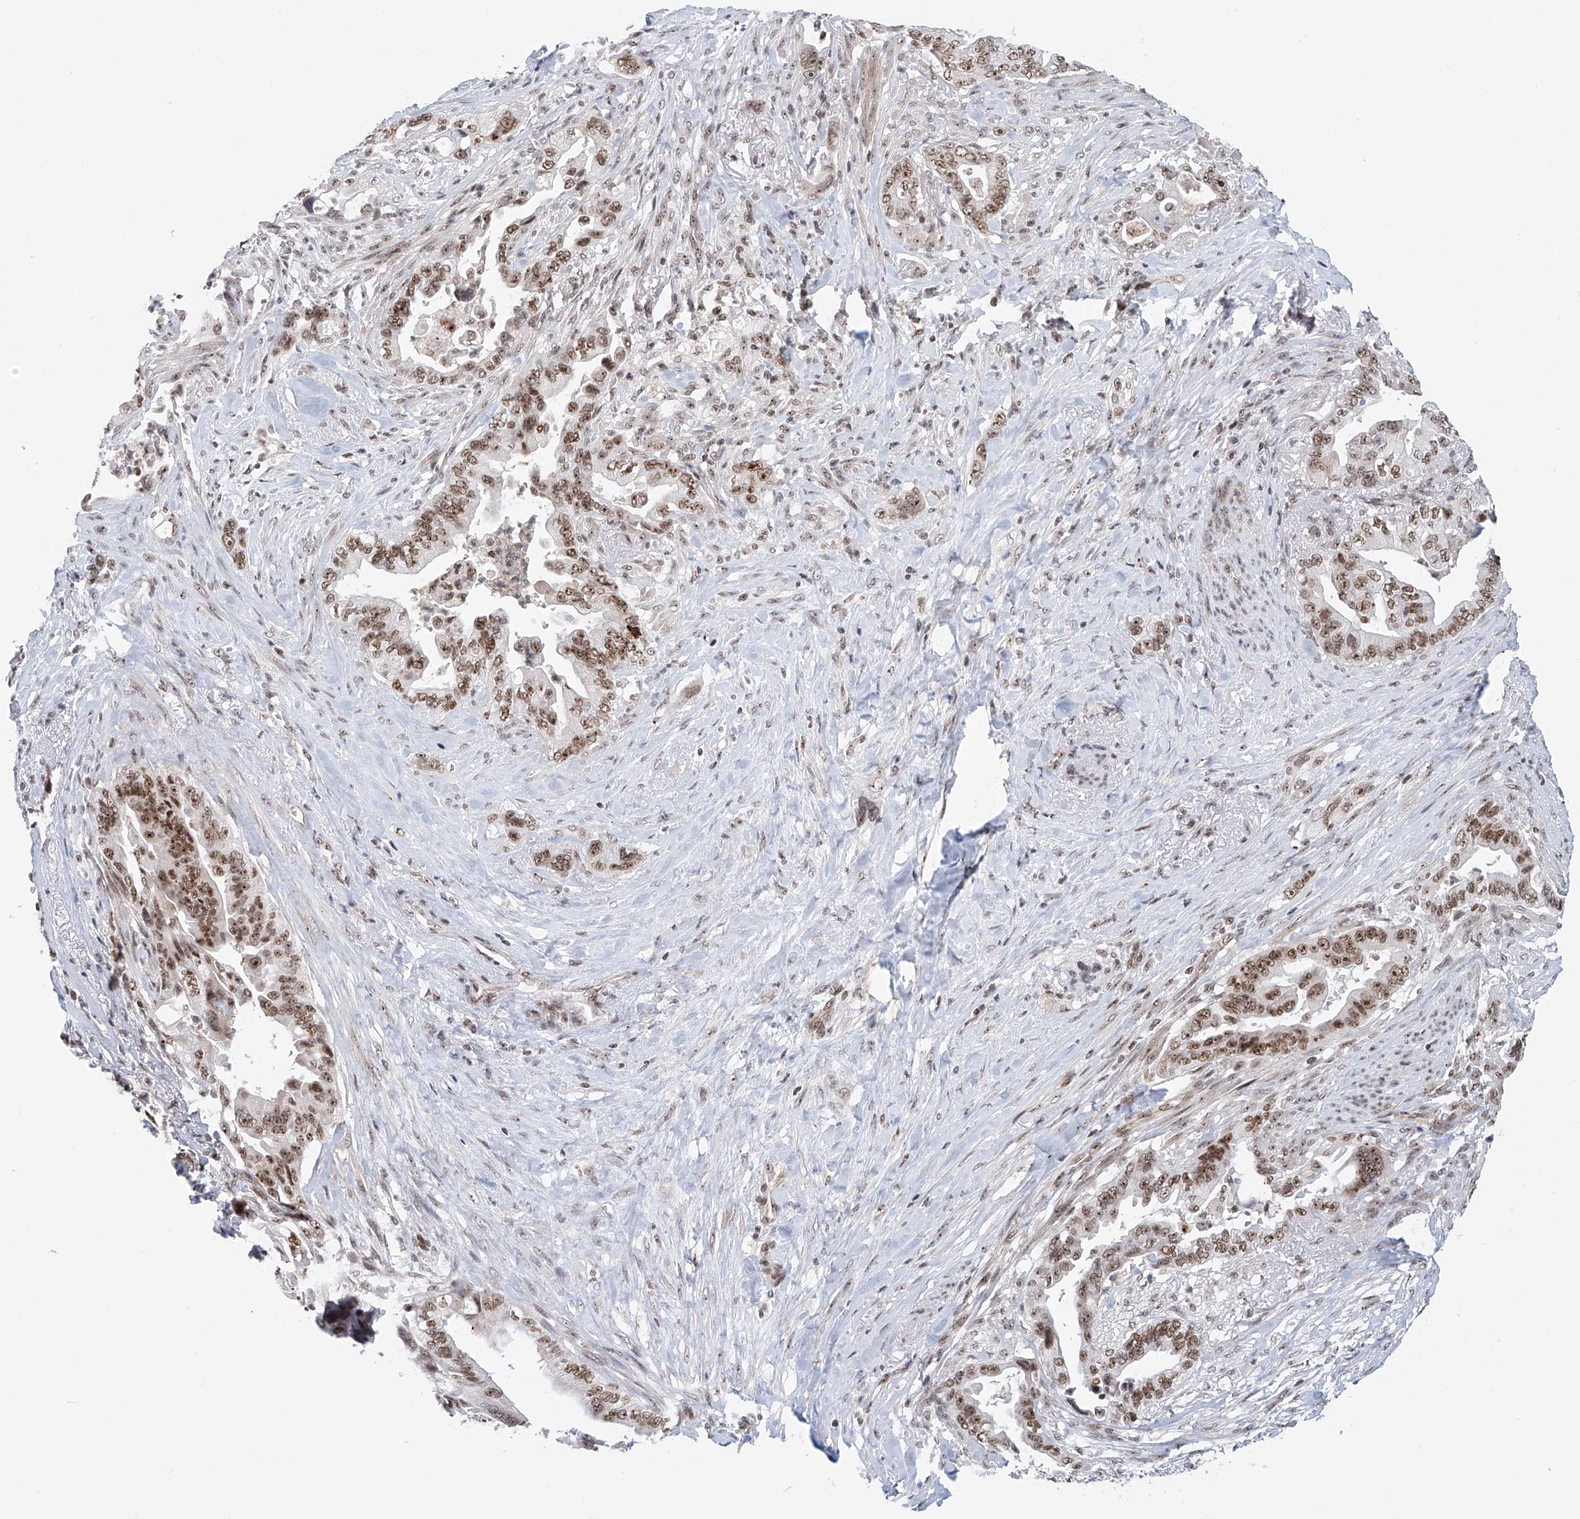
{"staining": {"intensity": "moderate", "quantity": ">75%", "location": "nuclear"}, "tissue": "pancreatic cancer", "cell_type": "Tumor cells", "image_type": "cancer", "snomed": [{"axis": "morphology", "description": "Adenocarcinoma, NOS"}, {"axis": "topography", "description": "Pancreas"}], "caption": "Human pancreatic cancer stained for a protein (brown) demonstrates moderate nuclear positive positivity in about >75% of tumor cells.", "gene": "PRUNE2", "patient": {"sex": "male", "age": 70}}